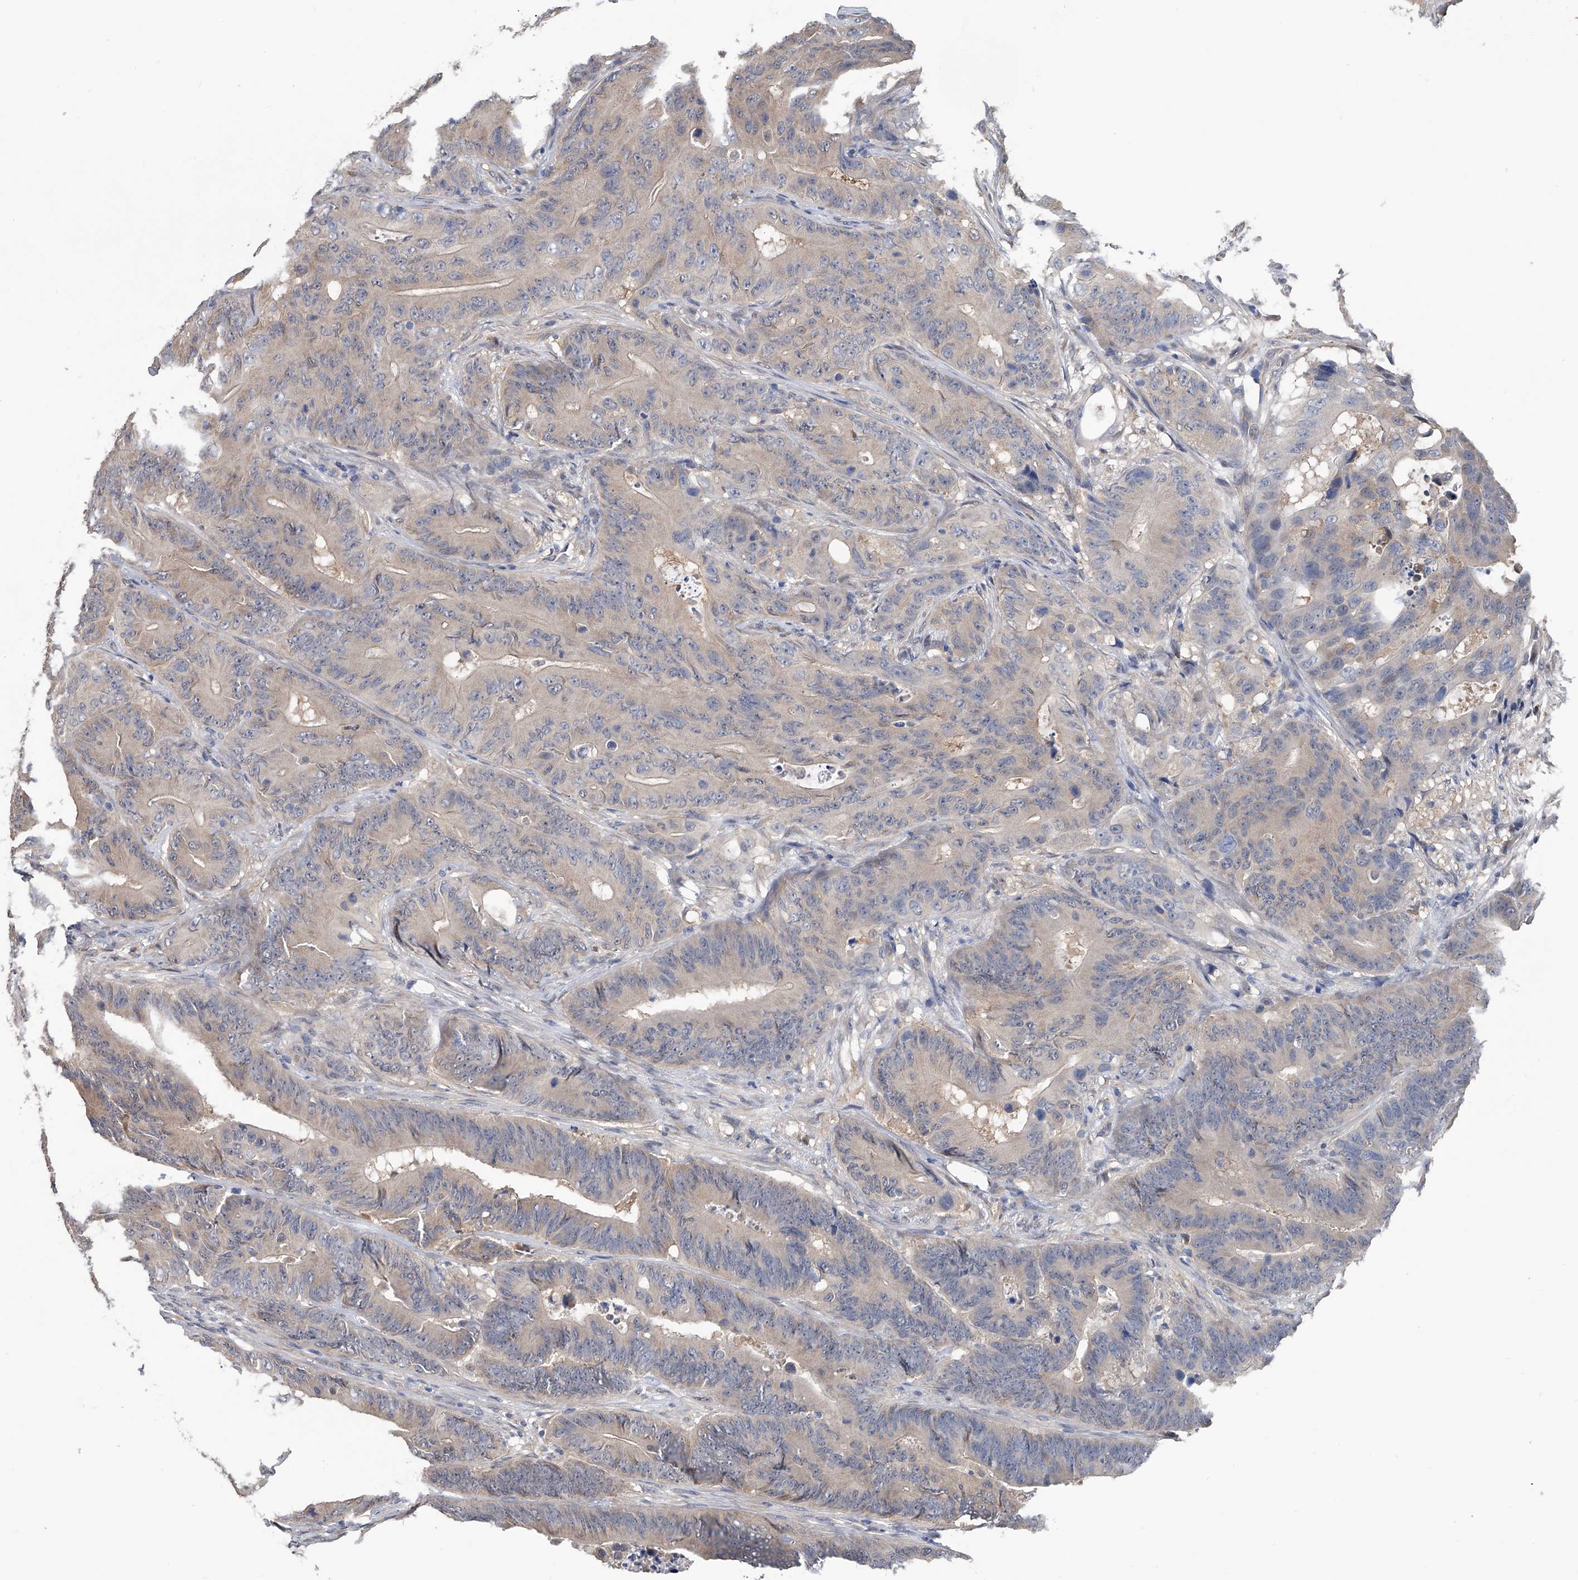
{"staining": {"intensity": "weak", "quantity": "<25%", "location": "cytoplasmic/membranous"}, "tissue": "colorectal cancer", "cell_type": "Tumor cells", "image_type": "cancer", "snomed": [{"axis": "morphology", "description": "Adenocarcinoma, NOS"}, {"axis": "topography", "description": "Colon"}], "caption": "Tumor cells show no significant protein staining in adenocarcinoma (colorectal).", "gene": "PGM3", "patient": {"sex": "male", "age": 83}}